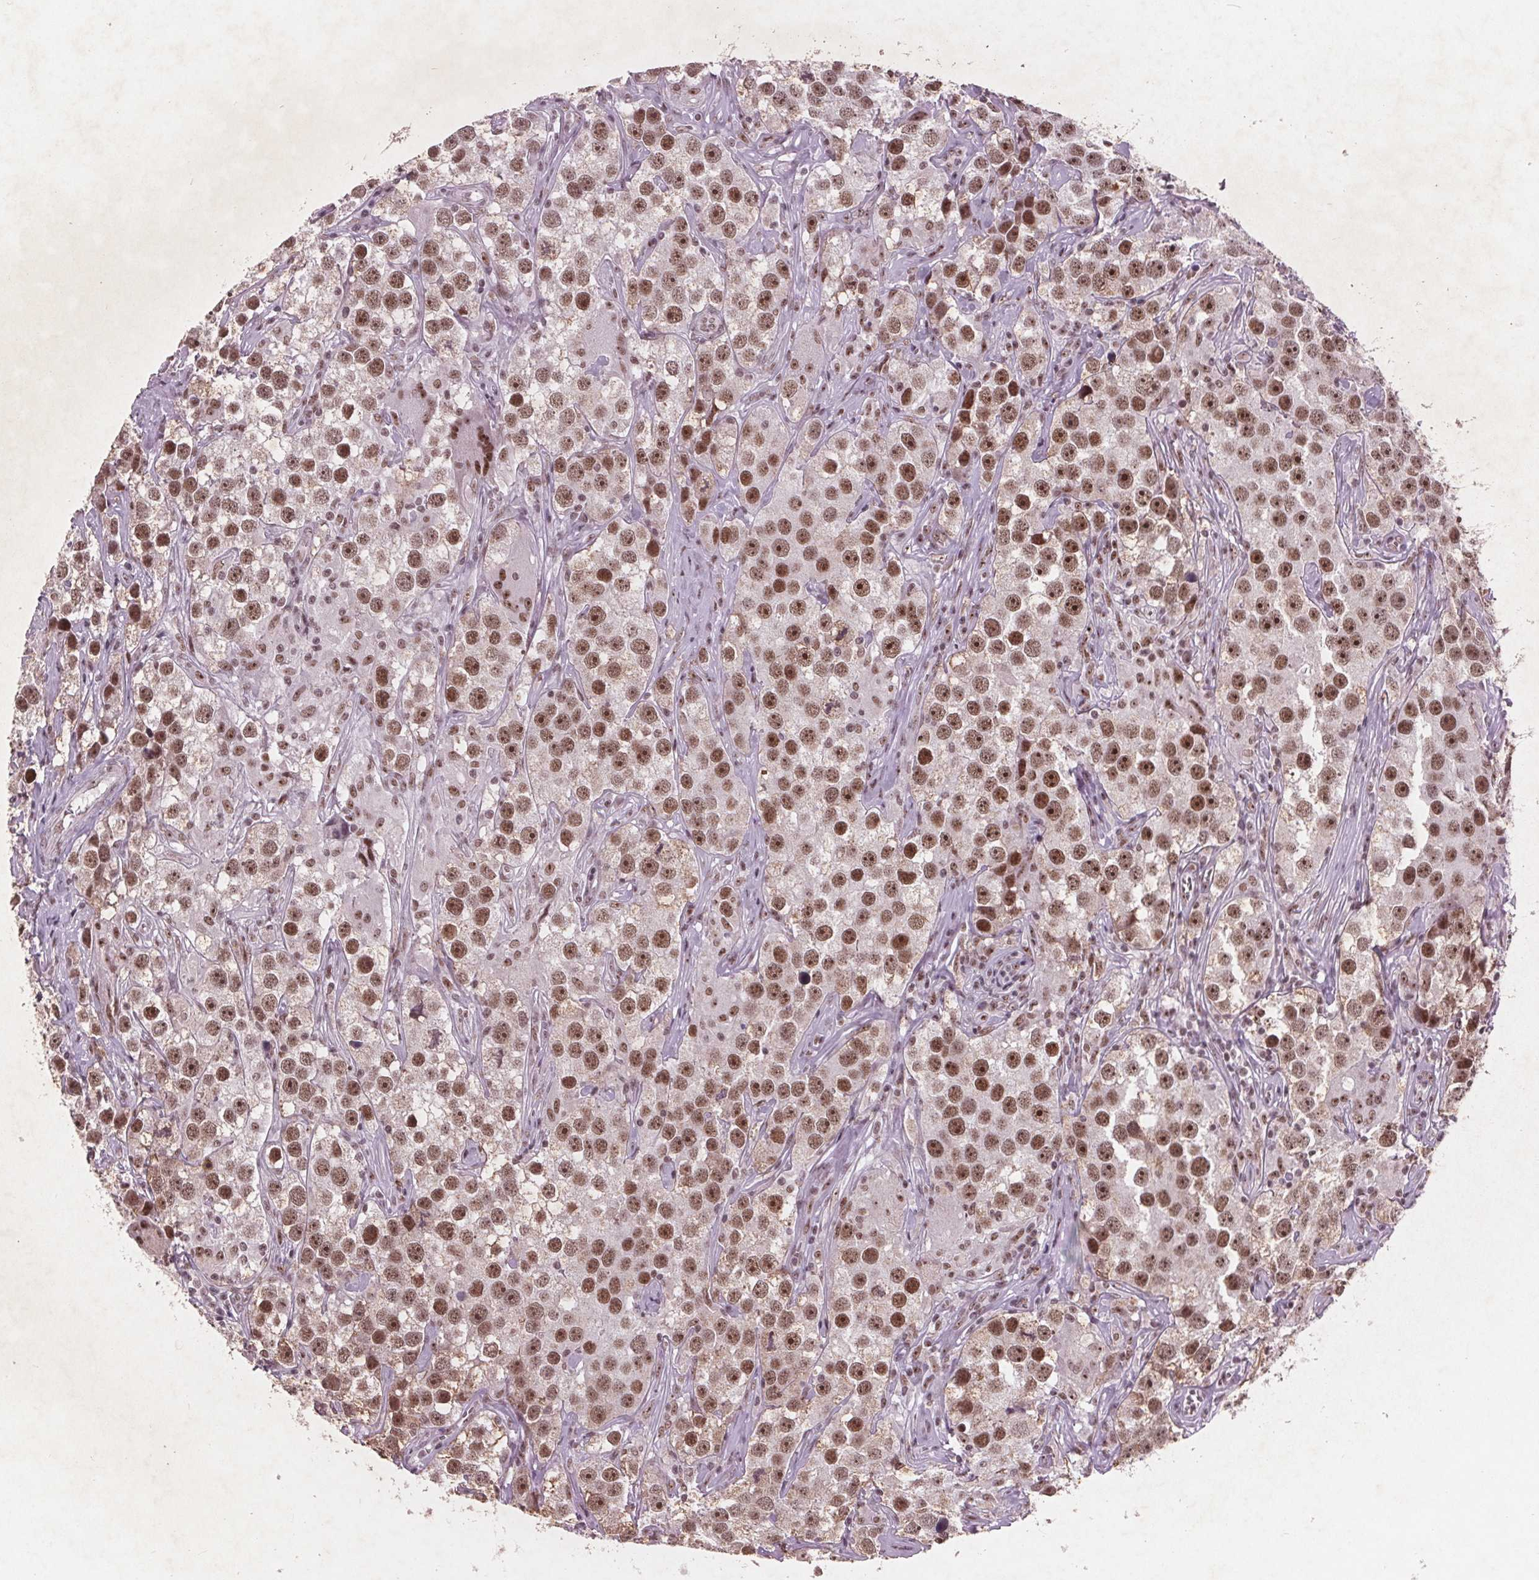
{"staining": {"intensity": "moderate", "quantity": ">75%", "location": "nuclear"}, "tissue": "testis cancer", "cell_type": "Tumor cells", "image_type": "cancer", "snomed": [{"axis": "morphology", "description": "Seminoma, NOS"}, {"axis": "topography", "description": "Testis"}], "caption": "This is a histology image of immunohistochemistry staining of testis cancer (seminoma), which shows moderate staining in the nuclear of tumor cells.", "gene": "RPS6KA2", "patient": {"sex": "male", "age": 49}}